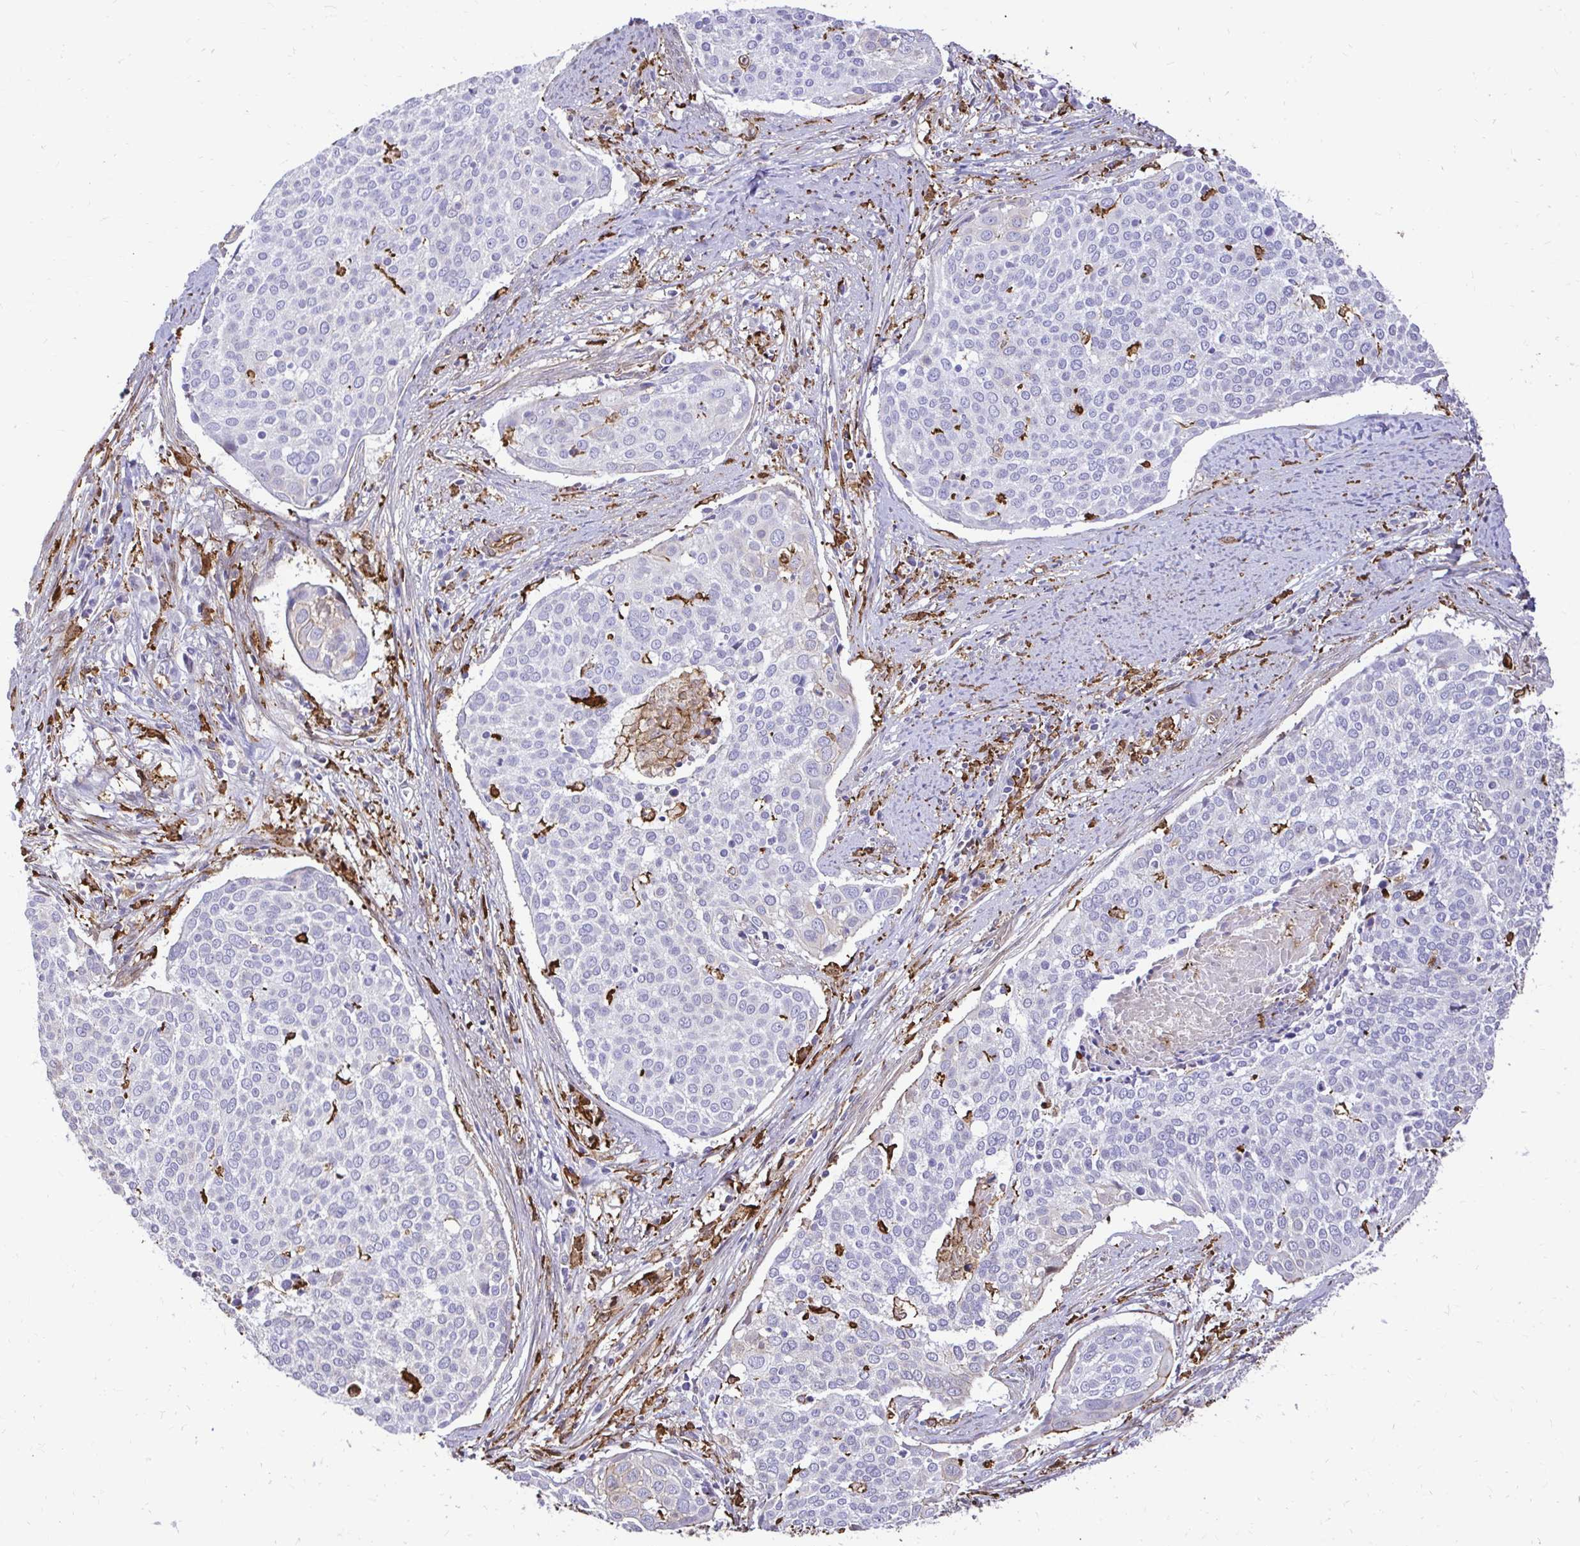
{"staining": {"intensity": "negative", "quantity": "none", "location": "none"}, "tissue": "cervical cancer", "cell_type": "Tumor cells", "image_type": "cancer", "snomed": [{"axis": "morphology", "description": "Squamous cell carcinoma, NOS"}, {"axis": "topography", "description": "Cervix"}], "caption": "High power microscopy micrograph of an immunohistochemistry (IHC) histopathology image of squamous cell carcinoma (cervical), revealing no significant positivity in tumor cells.", "gene": "GSN", "patient": {"sex": "female", "age": 39}}